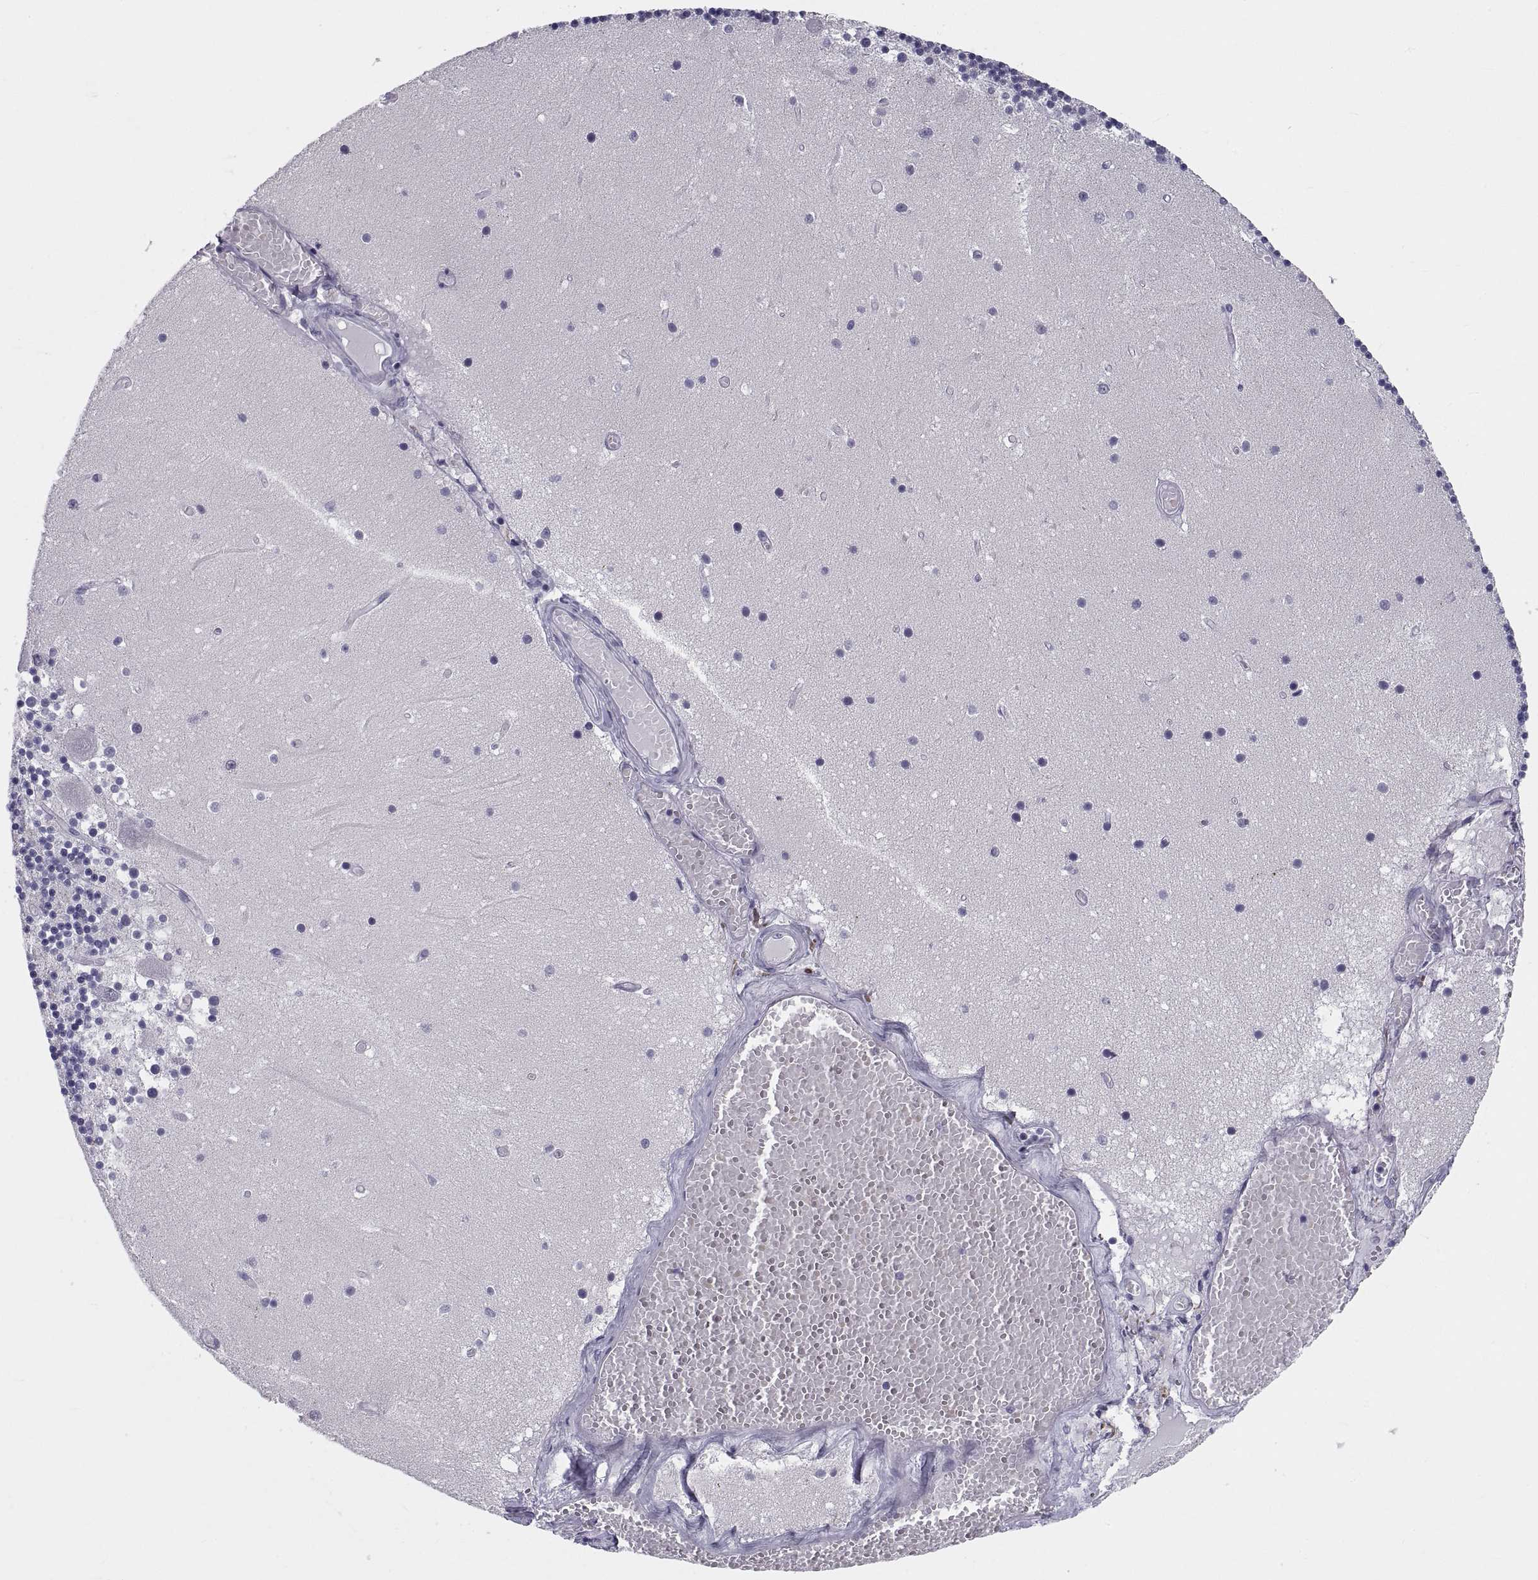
{"staining": {"intensity": "negative", "quantity": "none", "location": "none"}, "tissue": "cerebellum", "cell_type": "Cells in granular layer", "image_type": "normal", "snomed": [{"axis": "morphology", "description": "Normal tissue, NOS"}, {"axis": "topography", "description": "Cerebellum"}], "caption": "High magnification brightfield microscopy of normal cerebellum stained with DAB (3,3'-diaminobenzidine) (brown) and counterstained with hematoxylin (blue): cells in granular layer show no significant expression.", "gene": "DEFB129", "patient": {"sex": "female", "age": 28}}